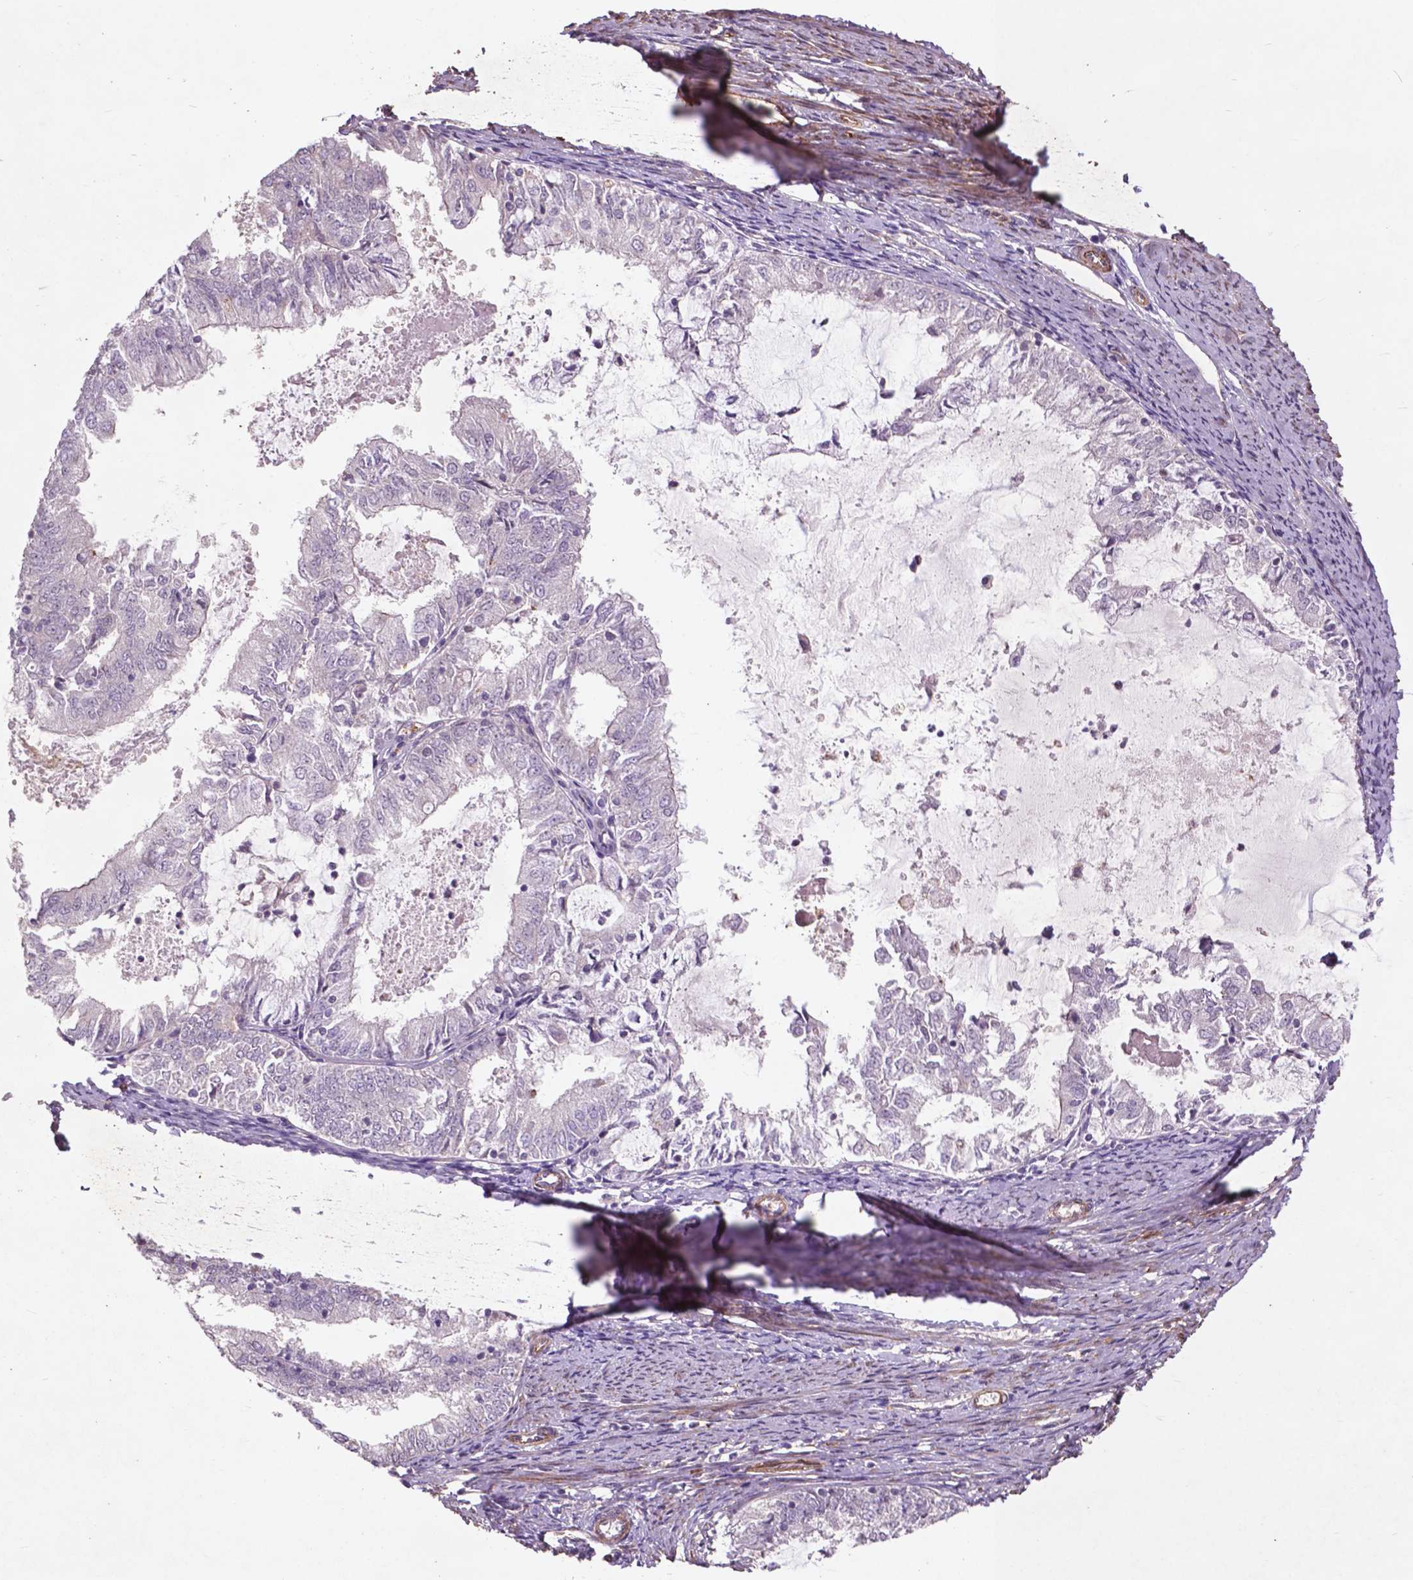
{"staining": {"intensity": "negative", "quantity": "none", "location": "none"}, "tissue": "endometrial cancer", "cell_type": "Tumor cells", "image_type": "cancer", "snomed": [{"axis": "morphology", "description": "Adenocarcinoma, NOS"}, {"axis": "topography", "description": "Endometrium"}], "caption": "DAB (3,3'-diaminobenzidine) immunohistochemical staining of endometrial adenocarcinoma displays no significant positivity in tumor cells.", "gene": "RFPL4B", "patient": {"sex": "female", "age": 57}}